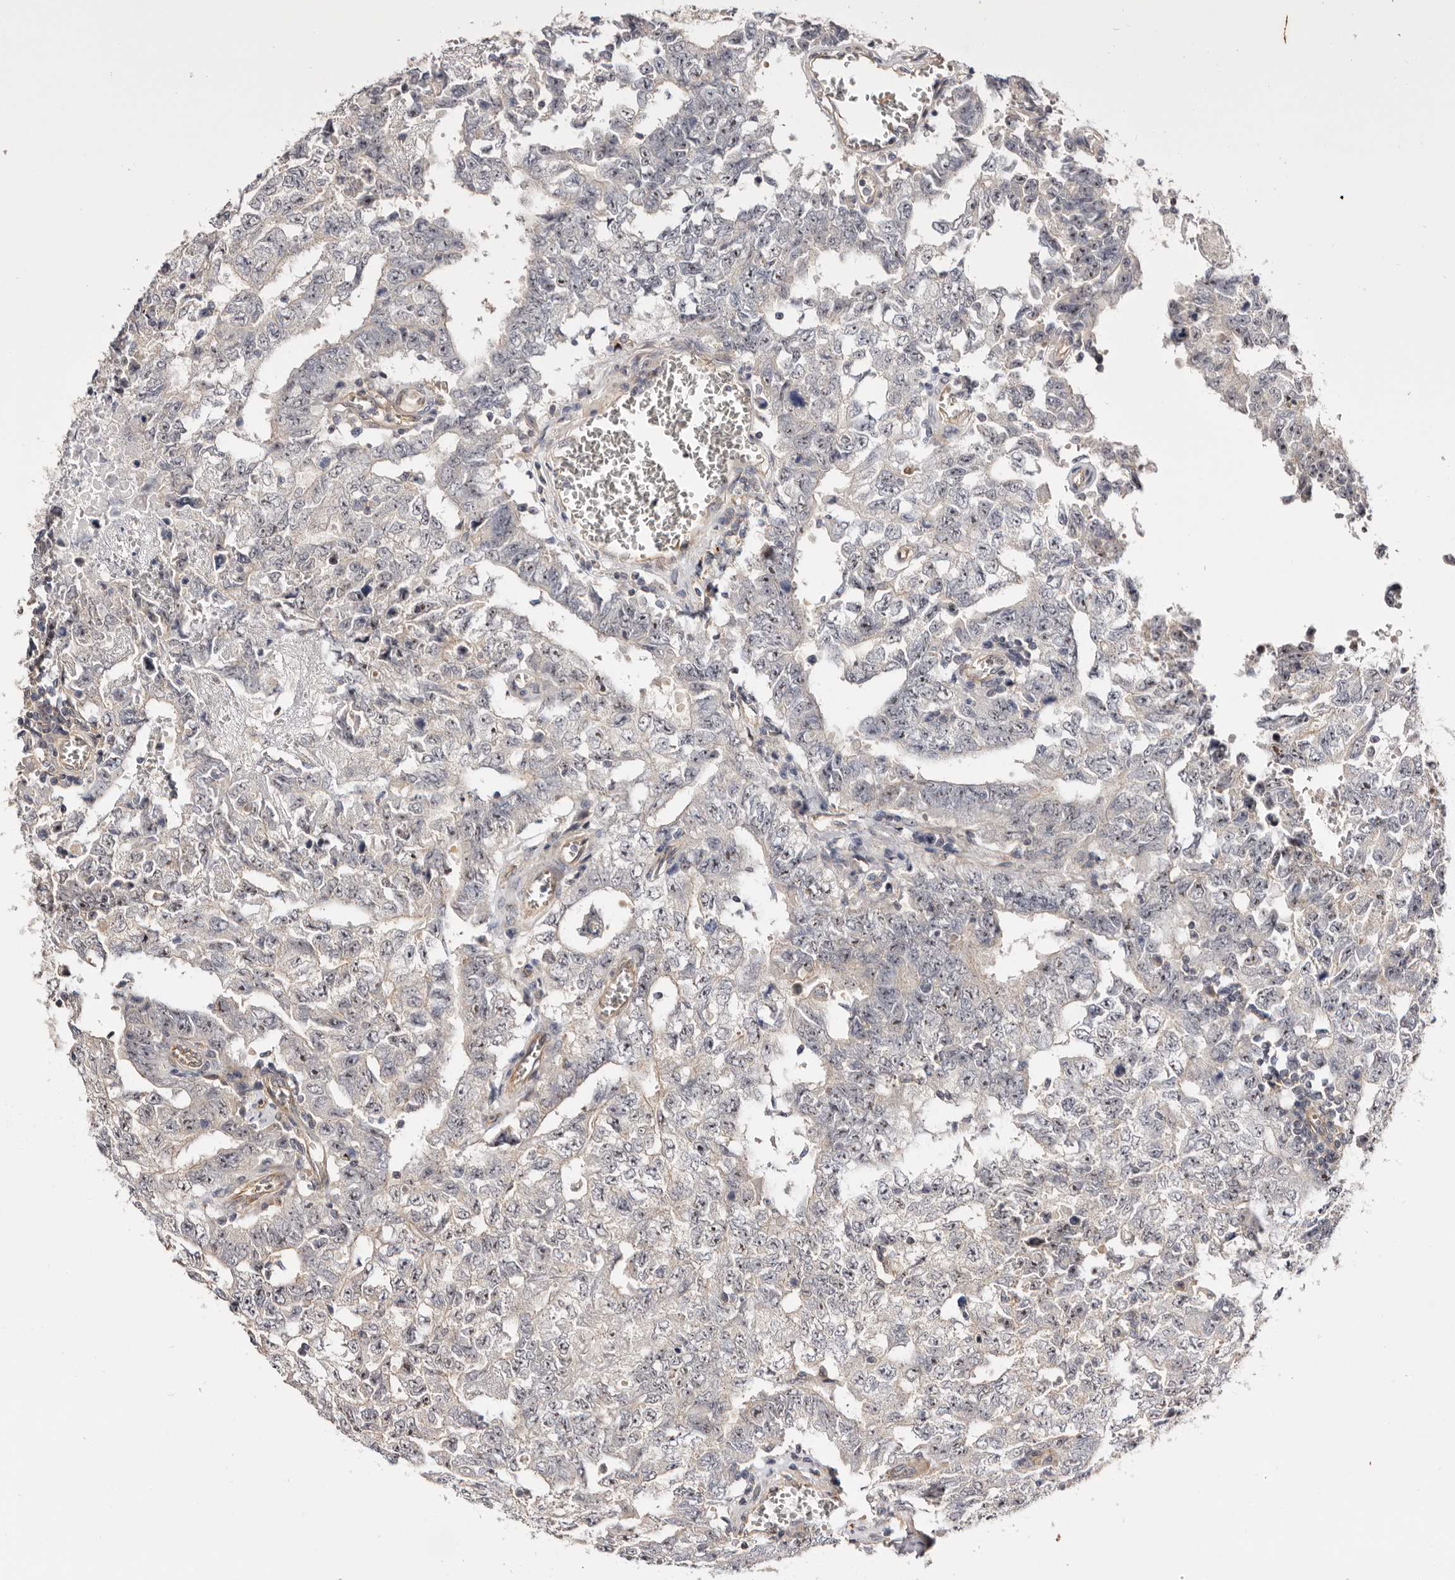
{"staining": {"intensity": "negative", "quantity": "none", "location": "none"}, "tissue": "testis cancer", "cell_type": "Tumor cells", "image_type": "cancer", "snomed": [{"axis": "morphology", "description": "Carcinoma, Embryonal, NOS"}, {"axis": "topography", "description": "Testis"}], "caption": "Tumor cells show no significant protein positivity in testis cancer (embryonal carcinoma).", "gene": "PANK4", "patient": {"sex": "male", "age": 26}}